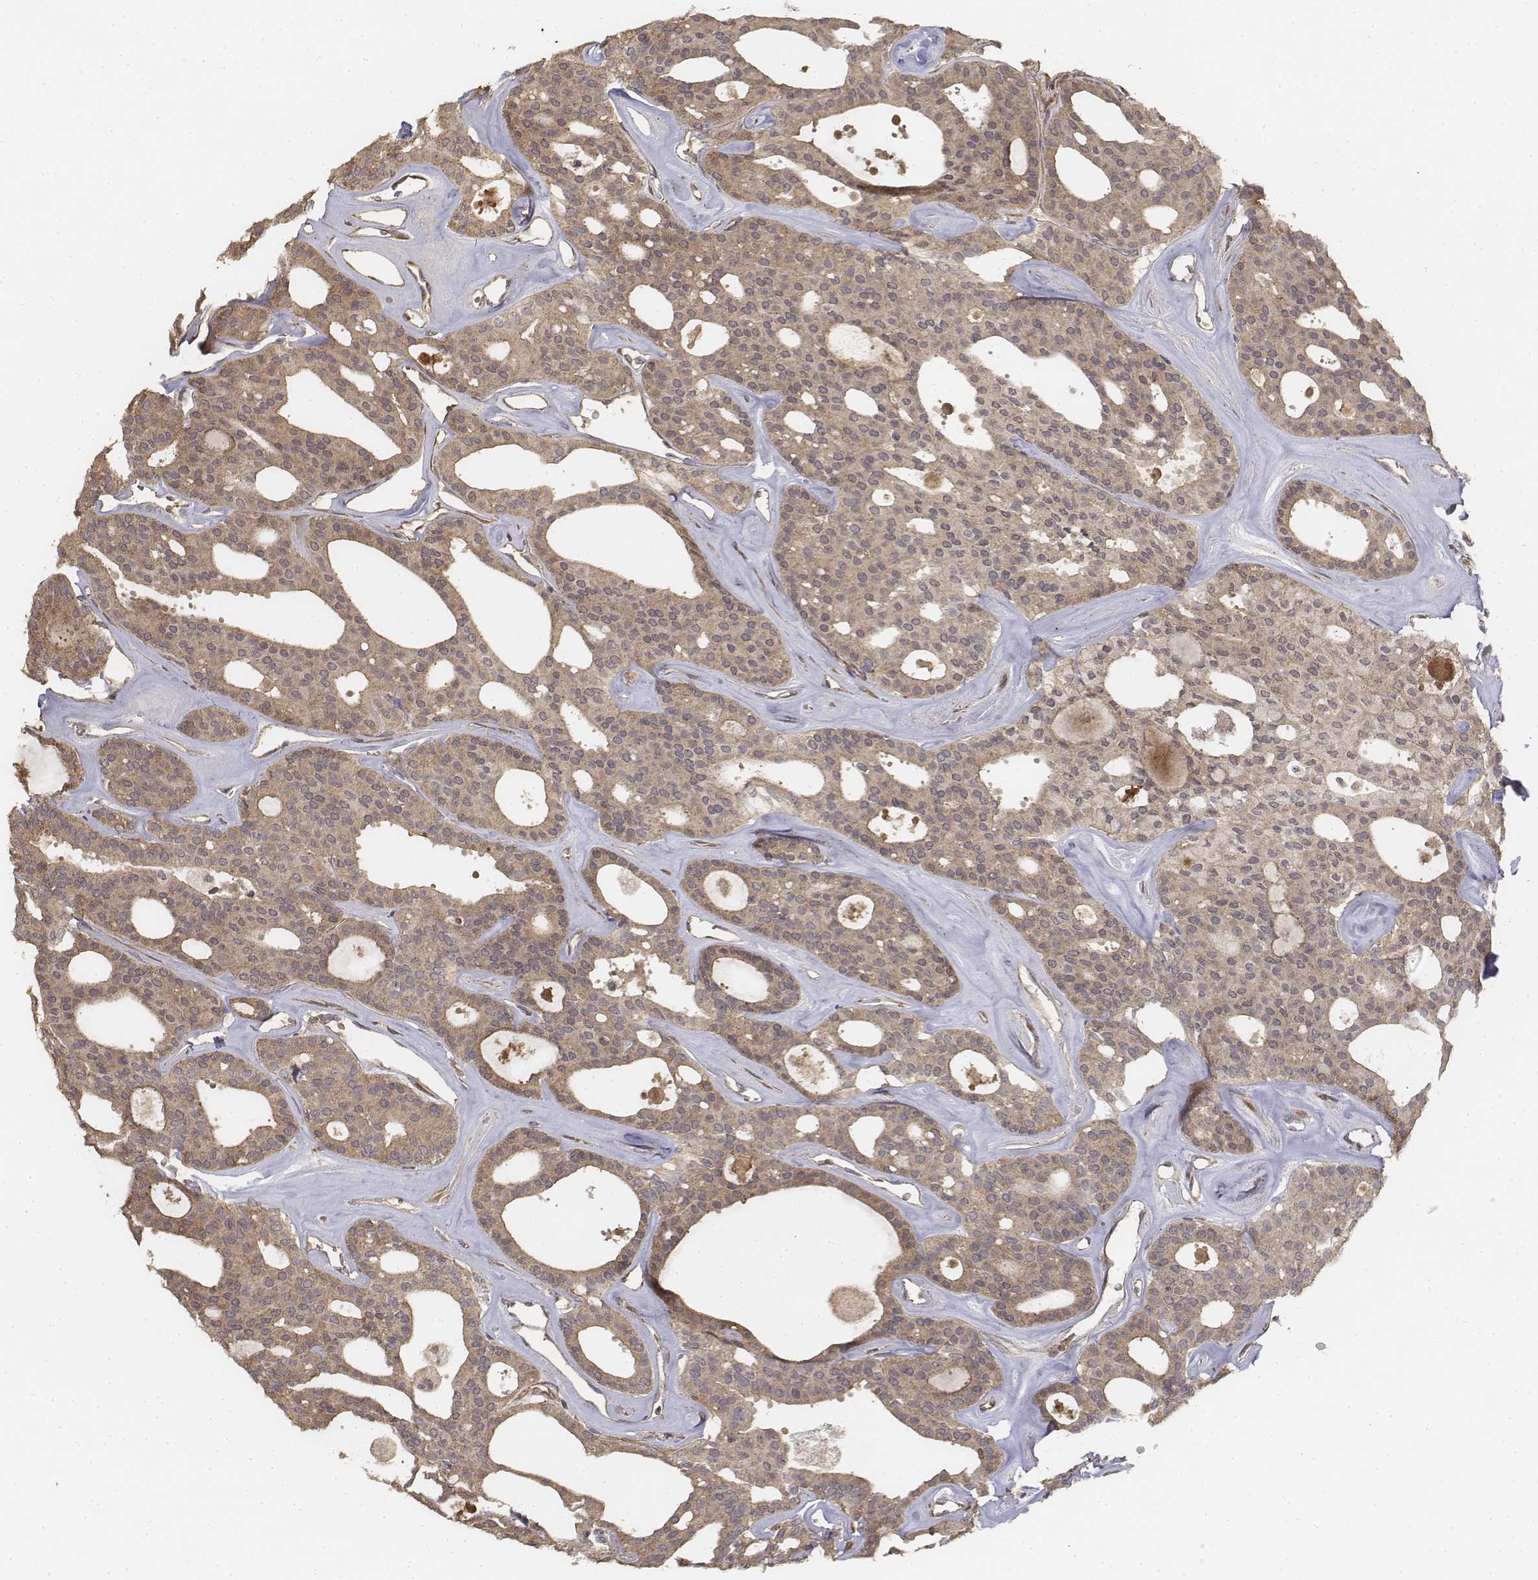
{"staining": {"intensity": "weak", "quantity": ">75%", "location": "cytoplasmic/membranous"}, "tissue": "thyroid cancer", "cell_type": "Tumor cells", "image_type": "cancer", "snomed": [{"axis": "morphology", "description": "Follicular adenoma carcinoma, NOS"}, {"axis": "topography", "description": "Thyroid gland"}], "caption": "Immunohistochemistry of human thyroid follicular adenoma carcinoma reveals low levels of weak cytoplasmic/membranous expression in about >75% of tumor cells.", "gene": "FBXO21", "patient": {"sex": "male", "age": 75}}